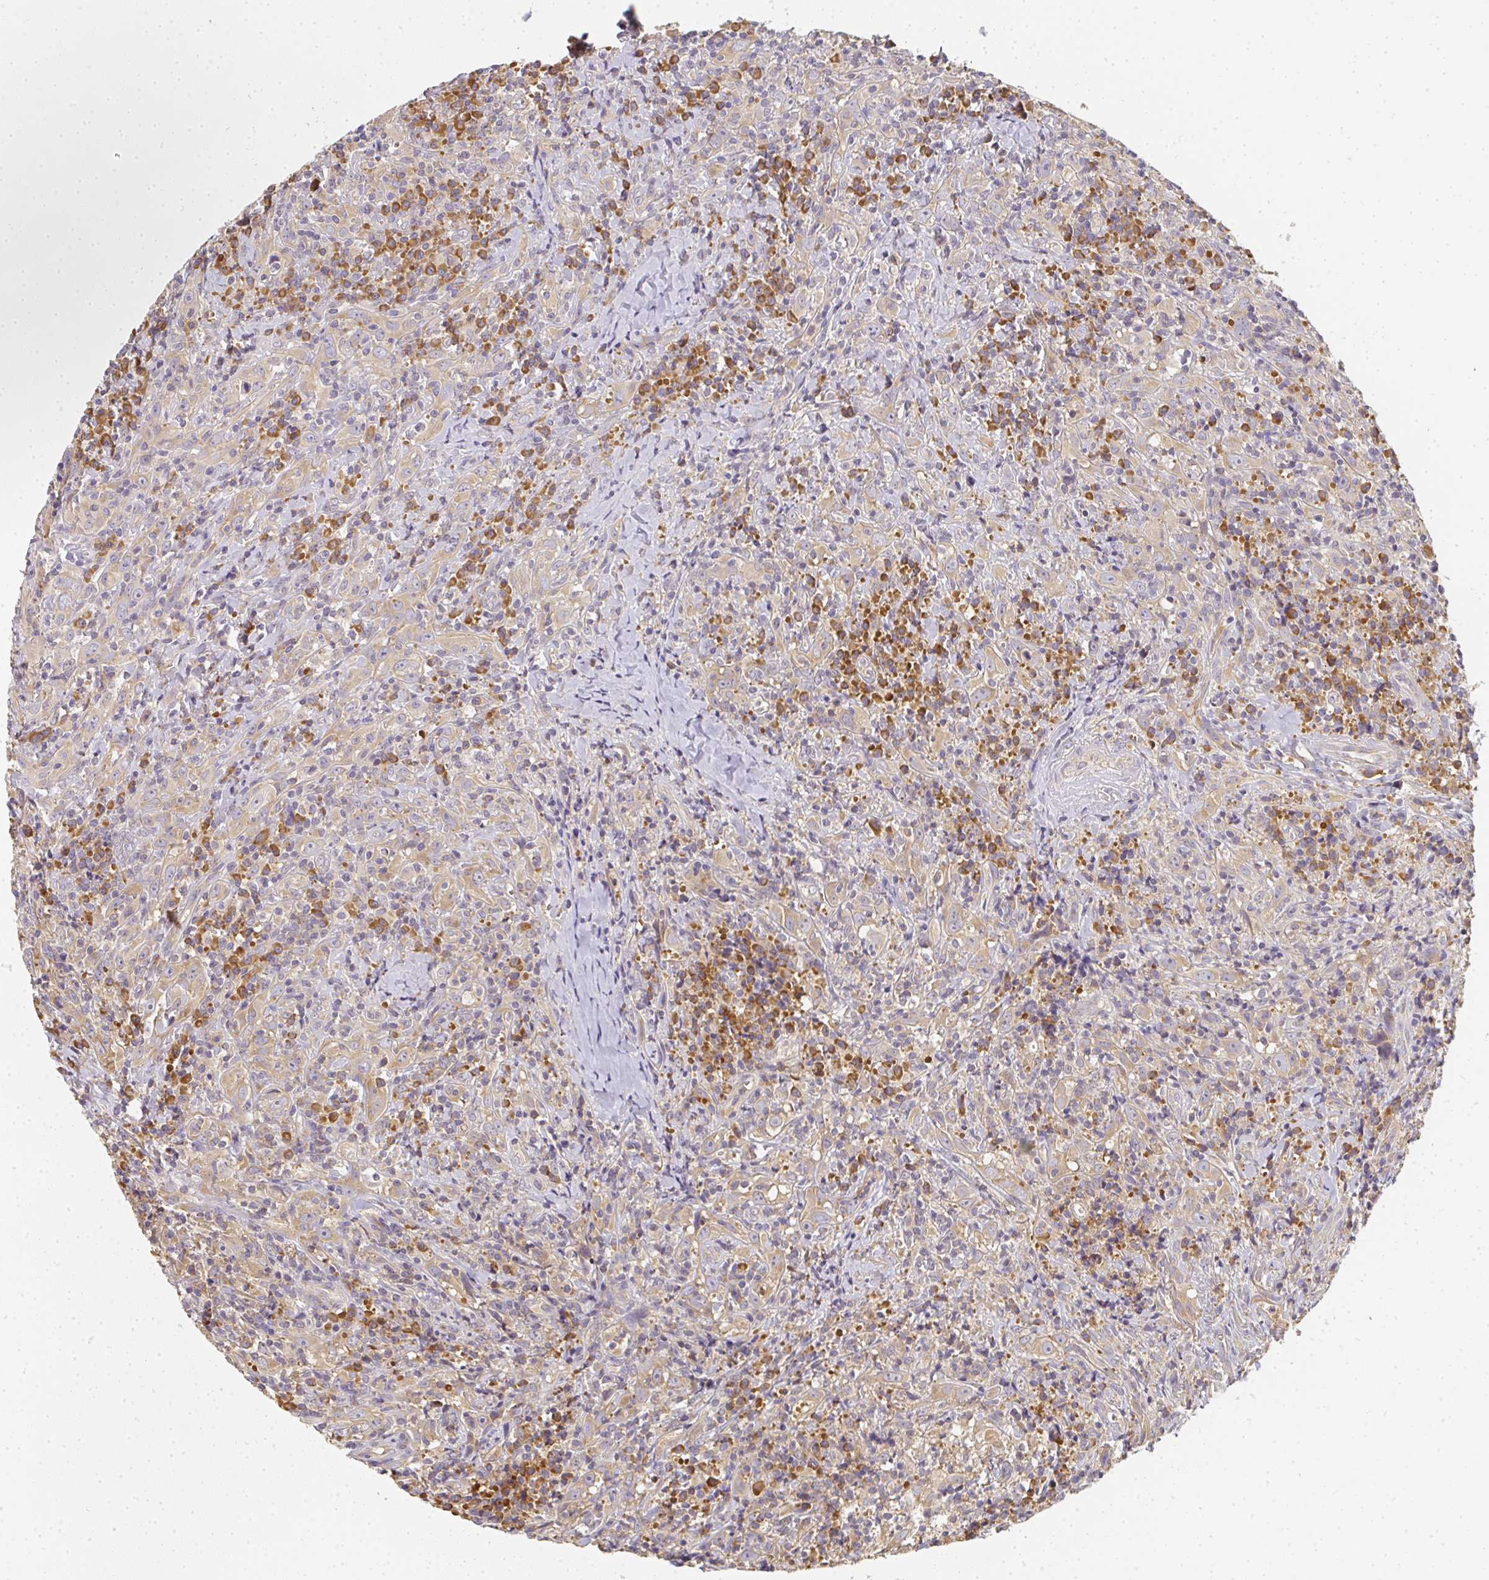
{"staining": {"intensity": "weak", "quantity": ">75%", "location": "cytoplasmic/membranous"}, "tissue": "head and neck cancer", "cell_type": "Tumor cells", "image_type": "cancer", "snomed": [{"axis": "morphology", "description": "Squamous cell carcinoma, NOS"}, {"axis": "topography", "description": "Head-Neck"}], "caption": "Brown immunohistochemical staining in squamous cell carcinoma (head and neck) exhibits weak cytoplasmic/membranous expression in approximately >75% of tumor cells.", "gene": "SLC35B3", "patient": {"sex": "female", "age": 95}}